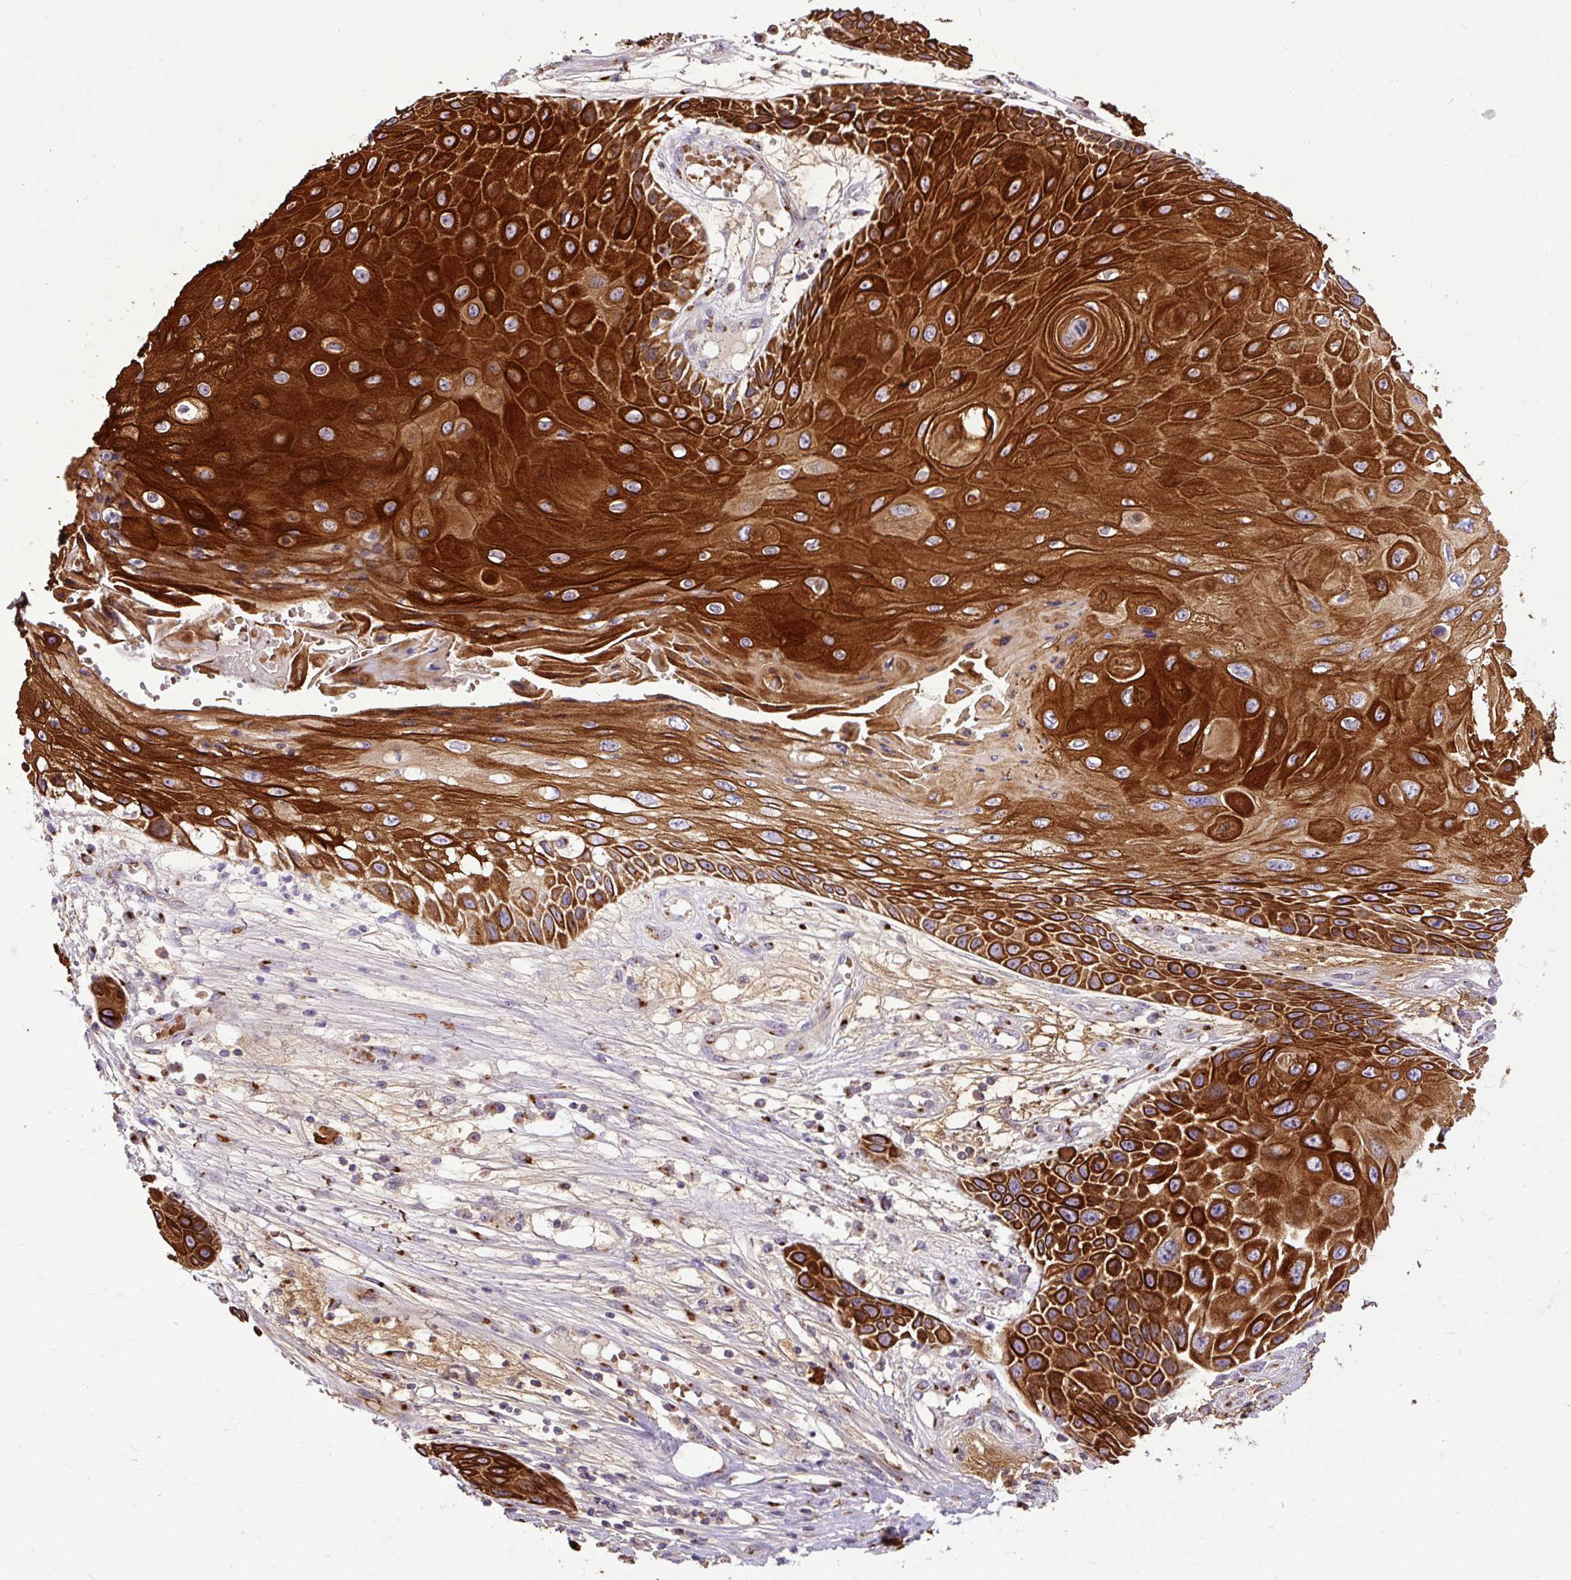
{"staining": {"intensity": "strong", "quantity": ">75%", "location": "cytoplasmic/membranous"}, "tissue": "skin cancer", "cell_type": "Tumor cells", "image_type": "cancer", "snomed": [{"axis": "morphology", "description": "Squamous cell carcinoma, NOS"}, {"axis": "topography", "description": "Skin"}, {"axis": "topography", "description": "Vulva"}], "caption": "Immunohistochemistry (IHC) (DAB (3,3'-diaminobenzidine)) staining of skin cancer (squamous cell carcinoma) demonstrates strong cytoplasmic/membranous protein expression in about >75% of tumor cells. (DAB IHC with brightfield microscopy, high magnification).", "gene": "MSMP", "patient": {"sex": "female", "age": 44}}